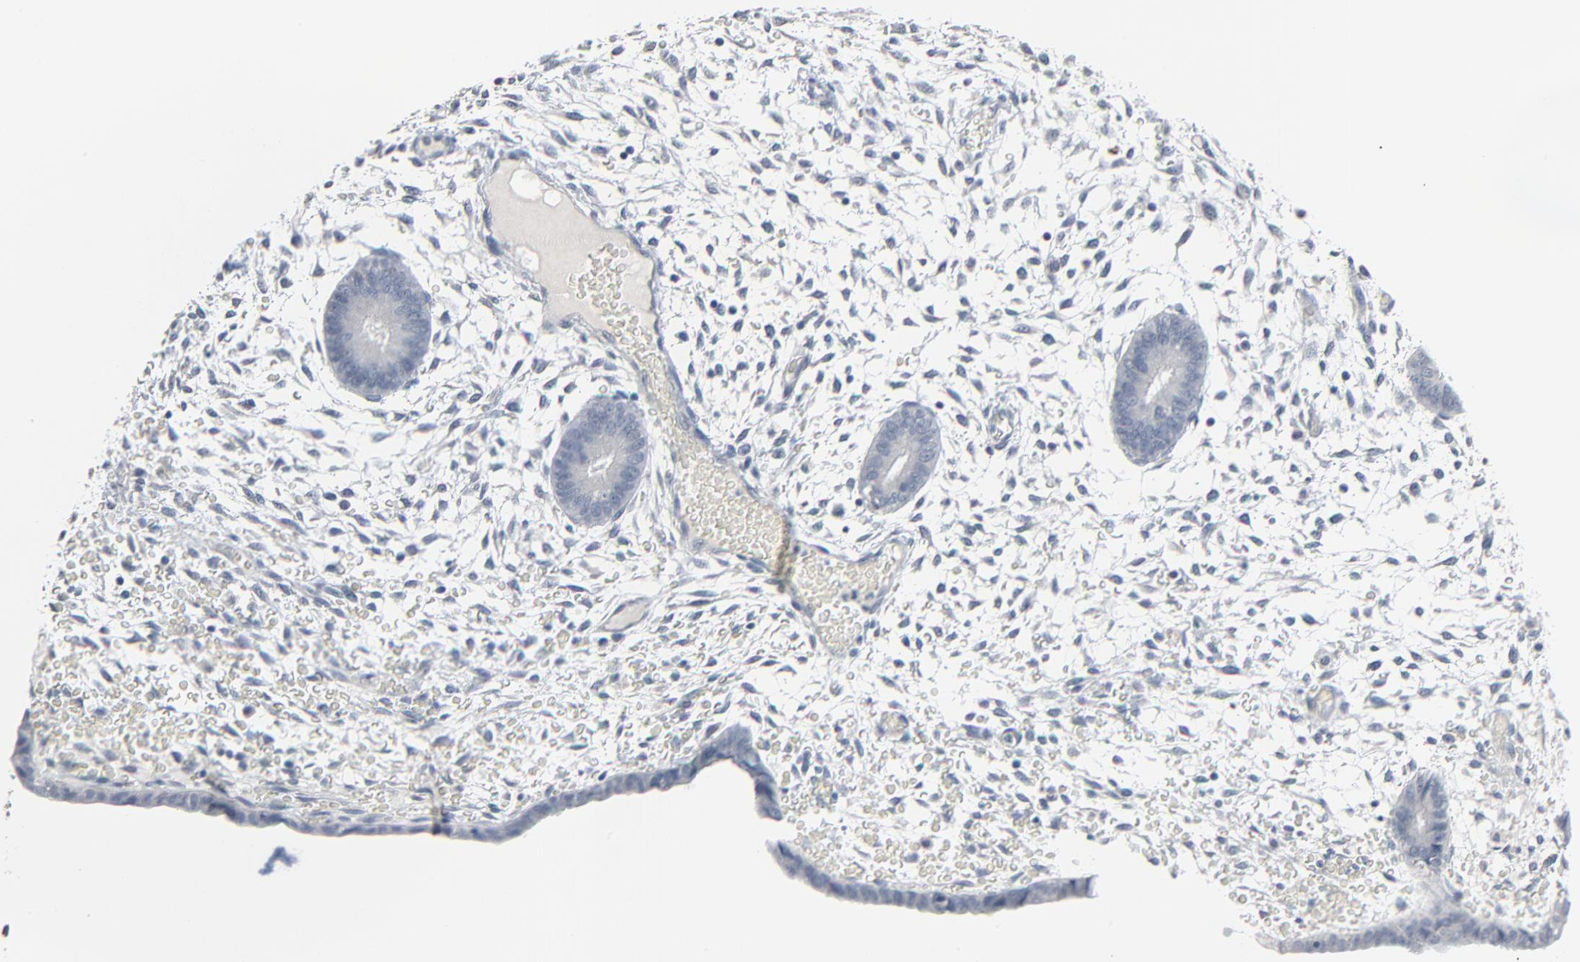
{"staining": {"intensity": "negative", "quantity": "none", "location": "none"}, "tissue": "endometrium", "cell_type": "Cells in endometrial stroma", "image_type": "normal", "snomed": [{"axis": "morphology", "description": "Normal tissue, NOS"}, {"axis": "topography", "description": "Endometrium"}], "caption": "Immunohistochemical staining of normal human endometrium shows no significant positivity in cells in endometrial stroma. (DAB (3,3'-diaminobenzidine) immunohistochemistry (IHC) with hematoxylin counter stain).", "gene": "SAGE1", "patient": {"sex": "female", "age": 42}}